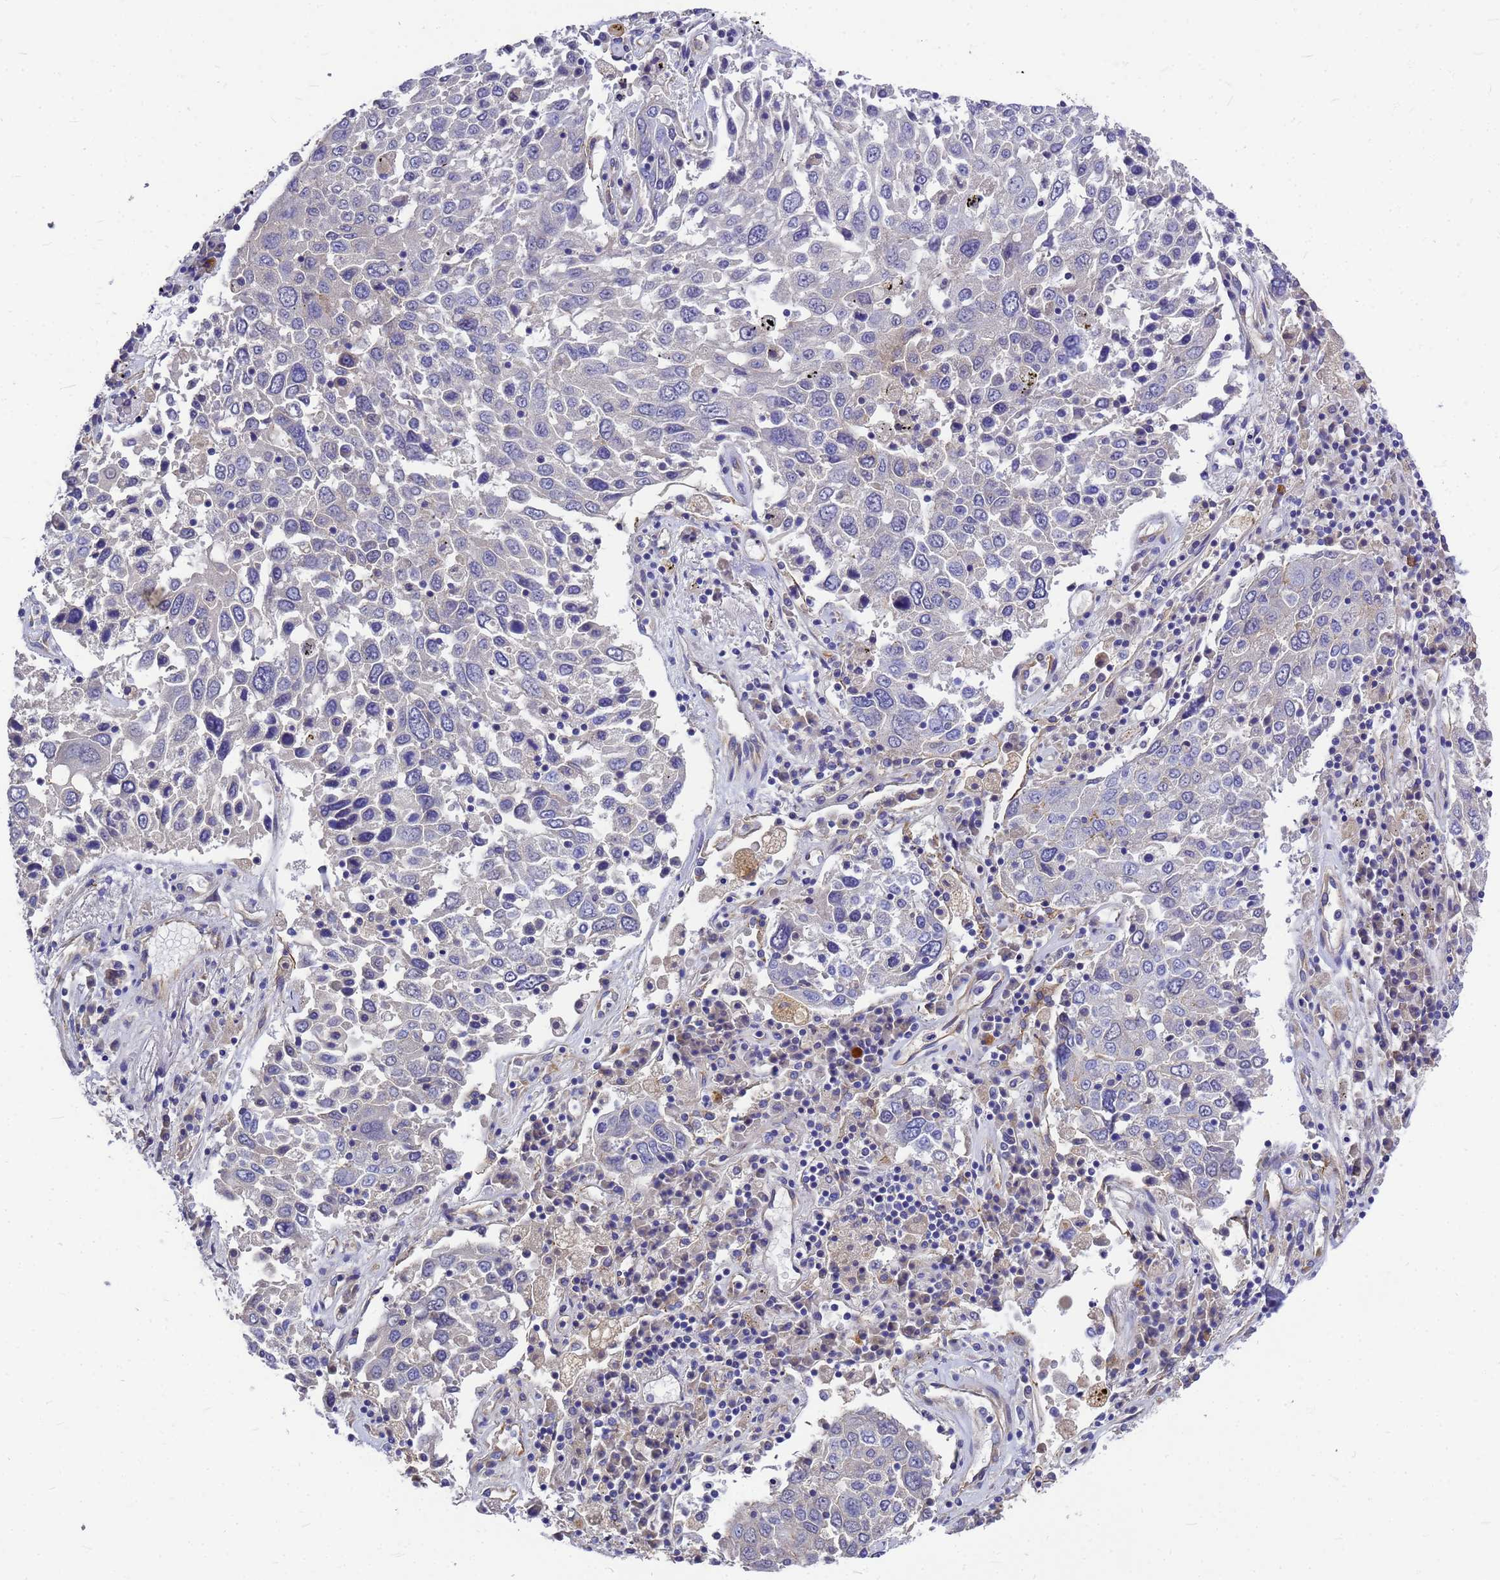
{"staining": {"intensity": "negative", "quantity": "none", "location": "none"}, "tissue": "lung cancer", "cell_type": "Tumor cells", "image_type": "cancer", "snomed": [{"axis": "morphology", "description": "Squamous cell carcinoma, NOS"}, {"axis": "topography", "description": "Lung"}], "caption": "Histopathology image shows no significant protein positivity in tumor cells of squamous cell carcinoma (lung).", "gene": "FBXW5", "patient": {"sex": "male", "age": 65}}